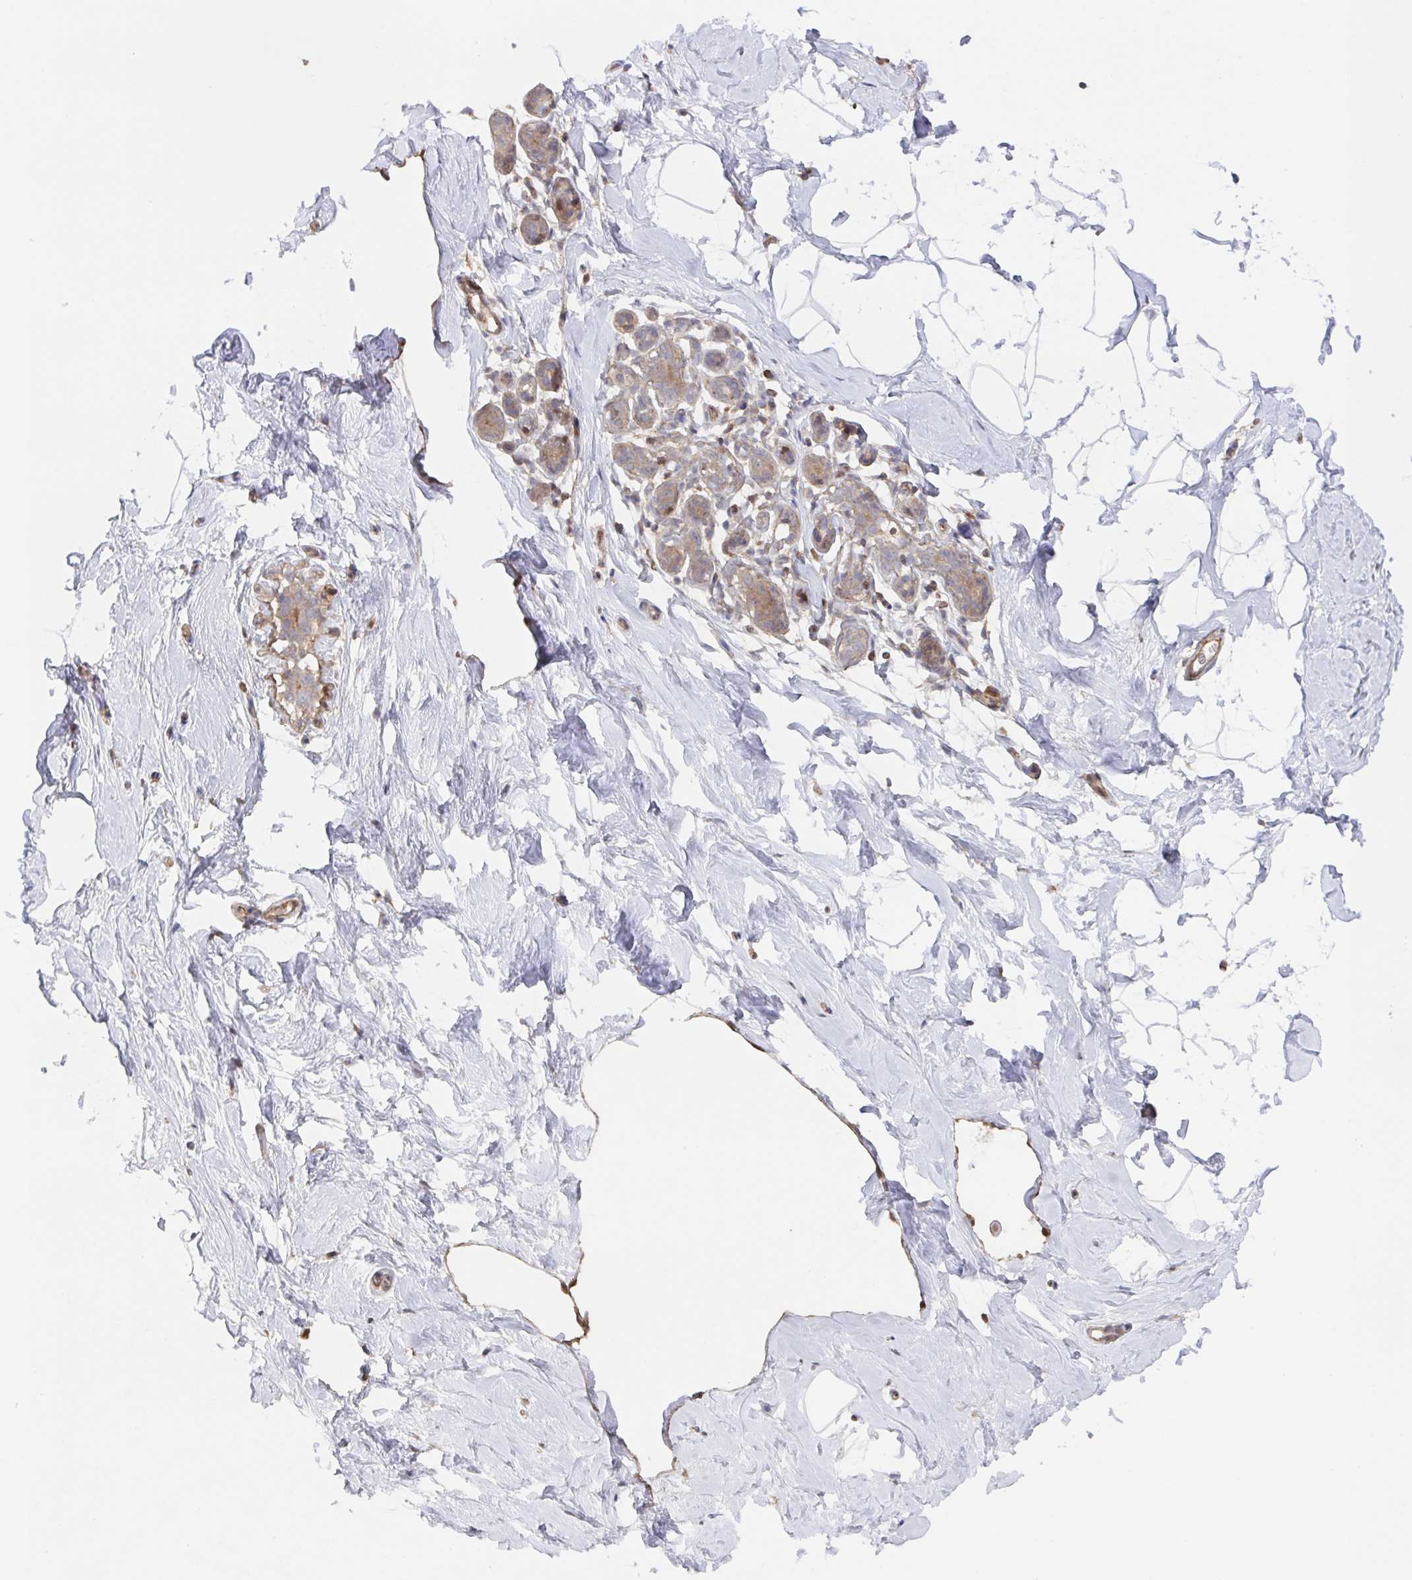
{"staining": {"intensity": "negative", "quantity": "none", "location": "none"}, "tissue": "breast", "cell_type": "Adipocytes", "image_type": "normal", "snomed": [{"axis": "morphology", "description": "Normal tissue, NOS"}, {"axis": "topography", "description": "Breast"}], "caption": "Immunohistochemical staining of normal human breast shows no significant staining in adipocytes. (DAB (3,3'-diaminobenzidine) immunohistochemistry, high magnification).", "gene": "AGFG2", "patient": {"sex": "female", "age": 32}}